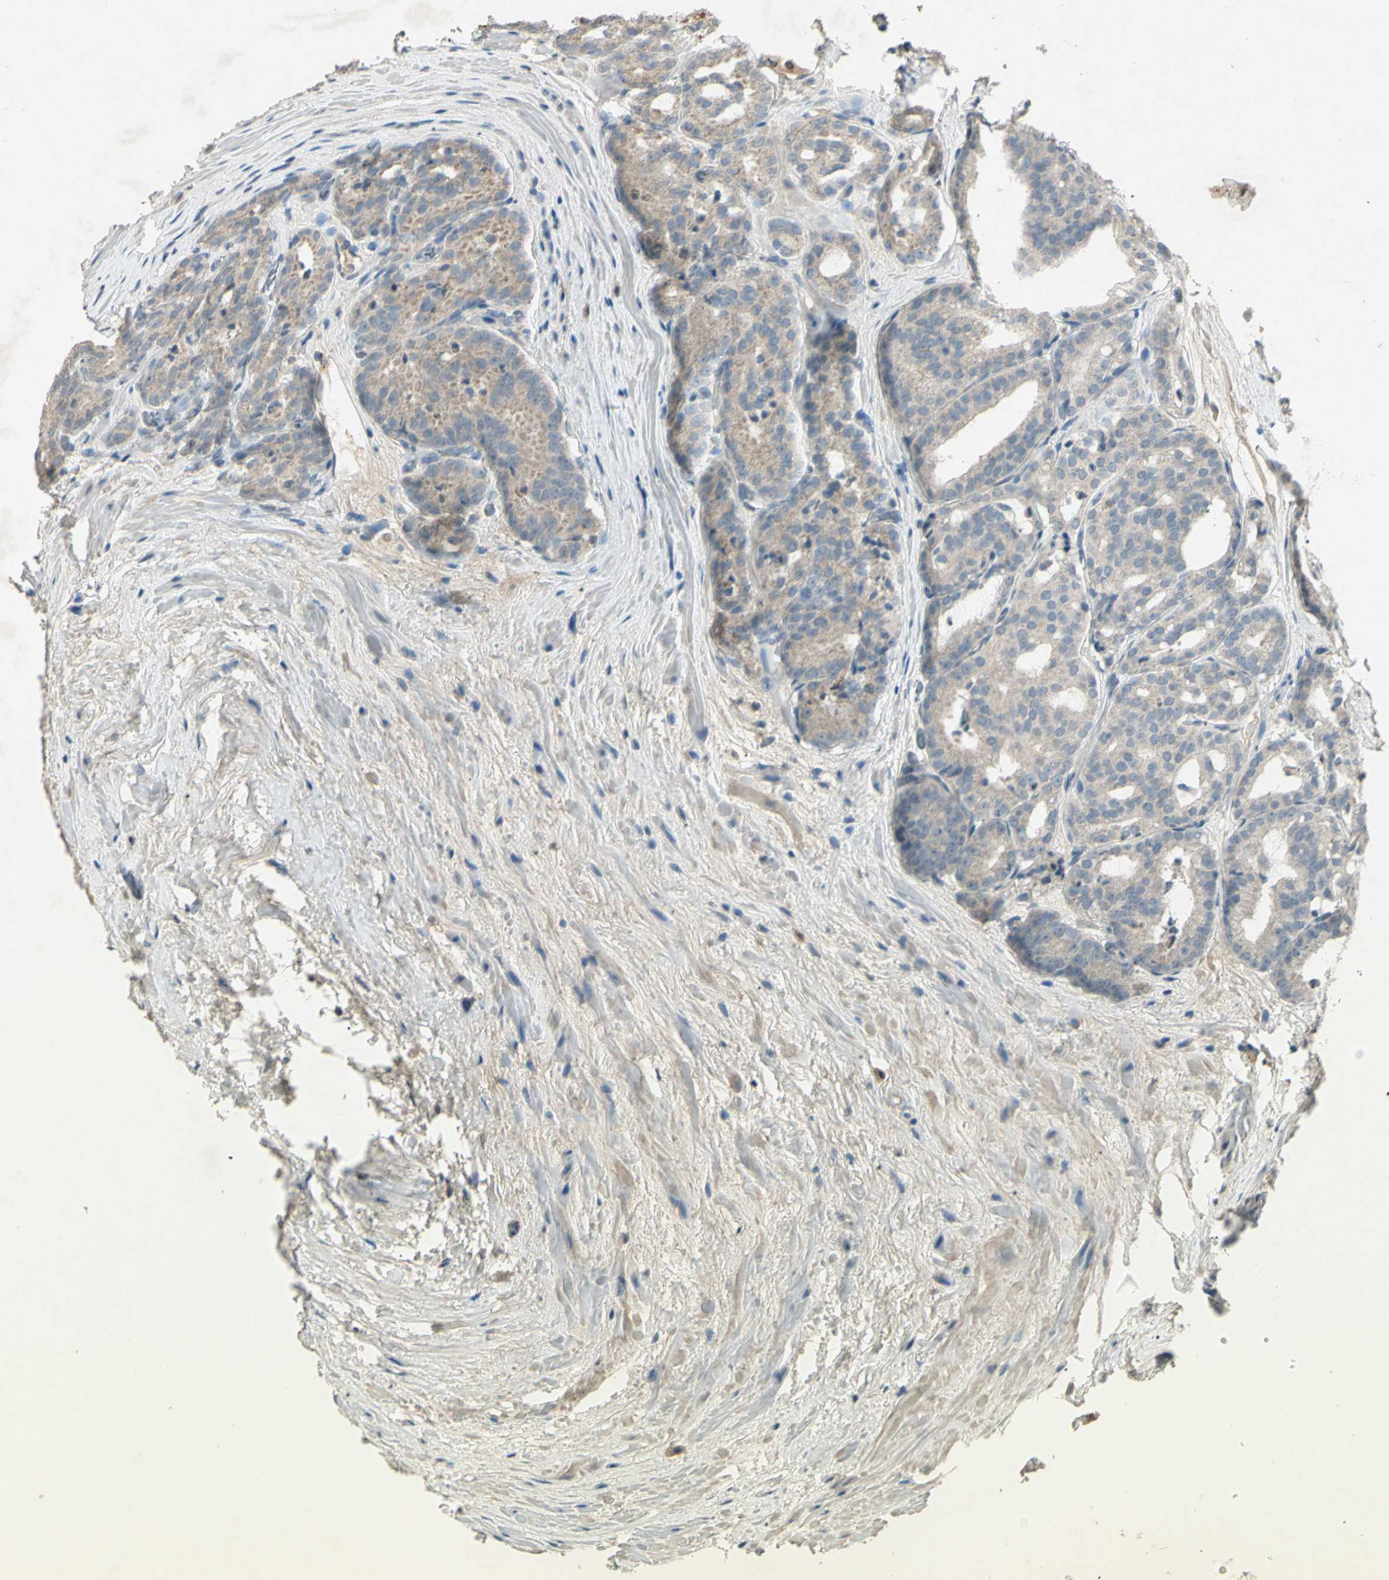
{"staining": {"intensity": "weak", "quantity": ">75%", "location": "cytoplasmic/membranous"}, "tissue": "prostate cancer", "cell_type": "Tumor cells", "image_type": "cancer", "snomed": [{"axis": "morphology", "description": "Adenocarcinoma, High grade"}, {"axis": "topography", "description": "Prostate"}], "caption": "High-grade adenocarcinoma (prostate) tissue shows weak cytoplasmic/membranous expression in approximately >75% of tumor cells, visualized by immunohistochemistry. (Stains: DAB (3,3'-diaminobenzidine) in brown, nuclei in blue, Microscopy: brightfield microscopy at high magnification).", "gene": "TIMM21", "patient": {"sex": "male", "age": 64}}